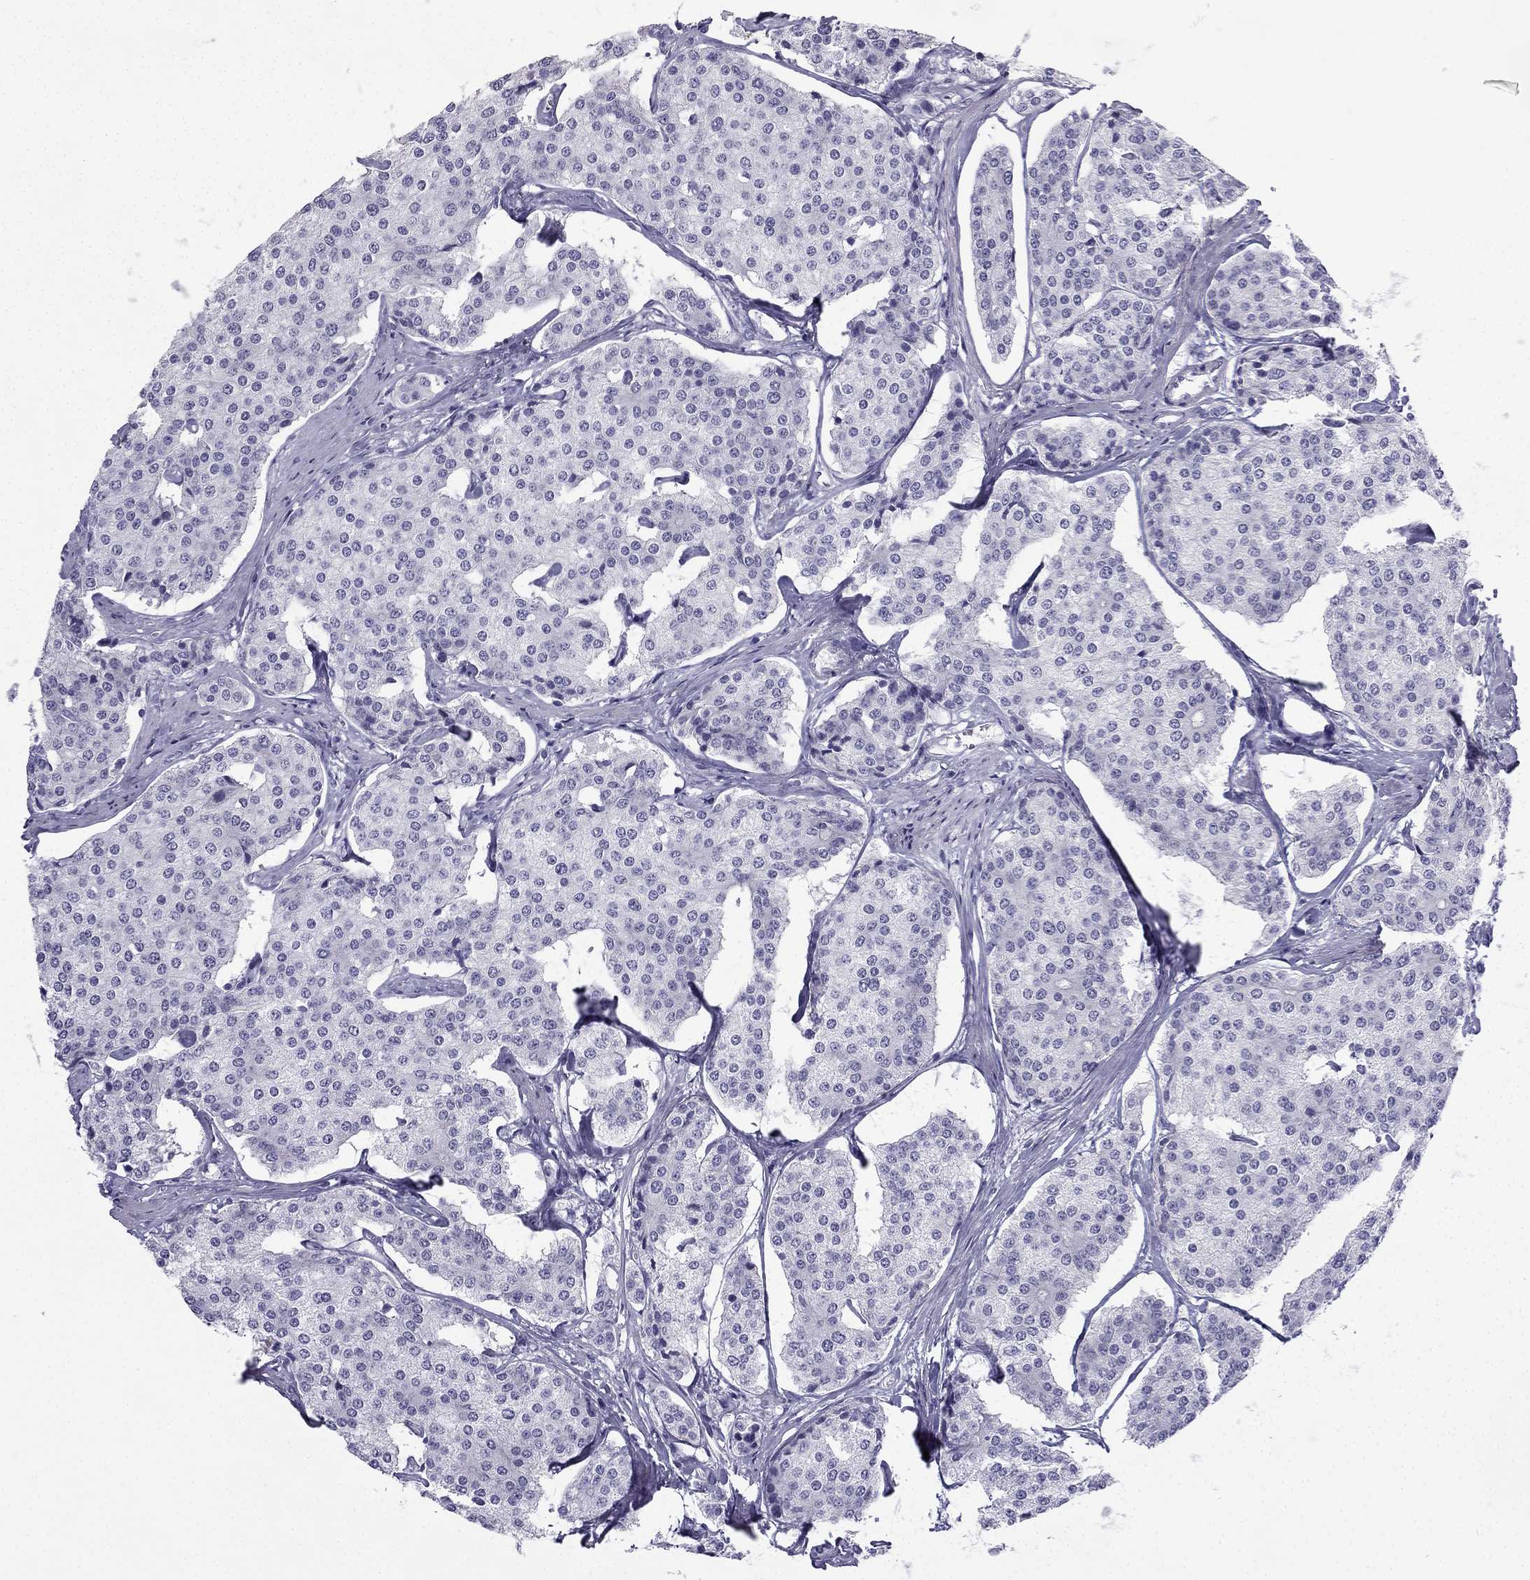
{"staining": {"intensity": "negative", "quantity": "none", "location": "none"}, "tissue": "carcinoid", "cell_type": "Tumor cells", "image_type": "cancer", "snomed": [{"axis": "morphology", "description": "Carcinoid, malignant, NOS"}, {"axis": "topography", "description": "Small intestine"}], "caption": "Tumor cells are negative for protein expression in human carcinoid.", "gene": "CFAP53", "patient": {"sex": "female", "age": 65}}